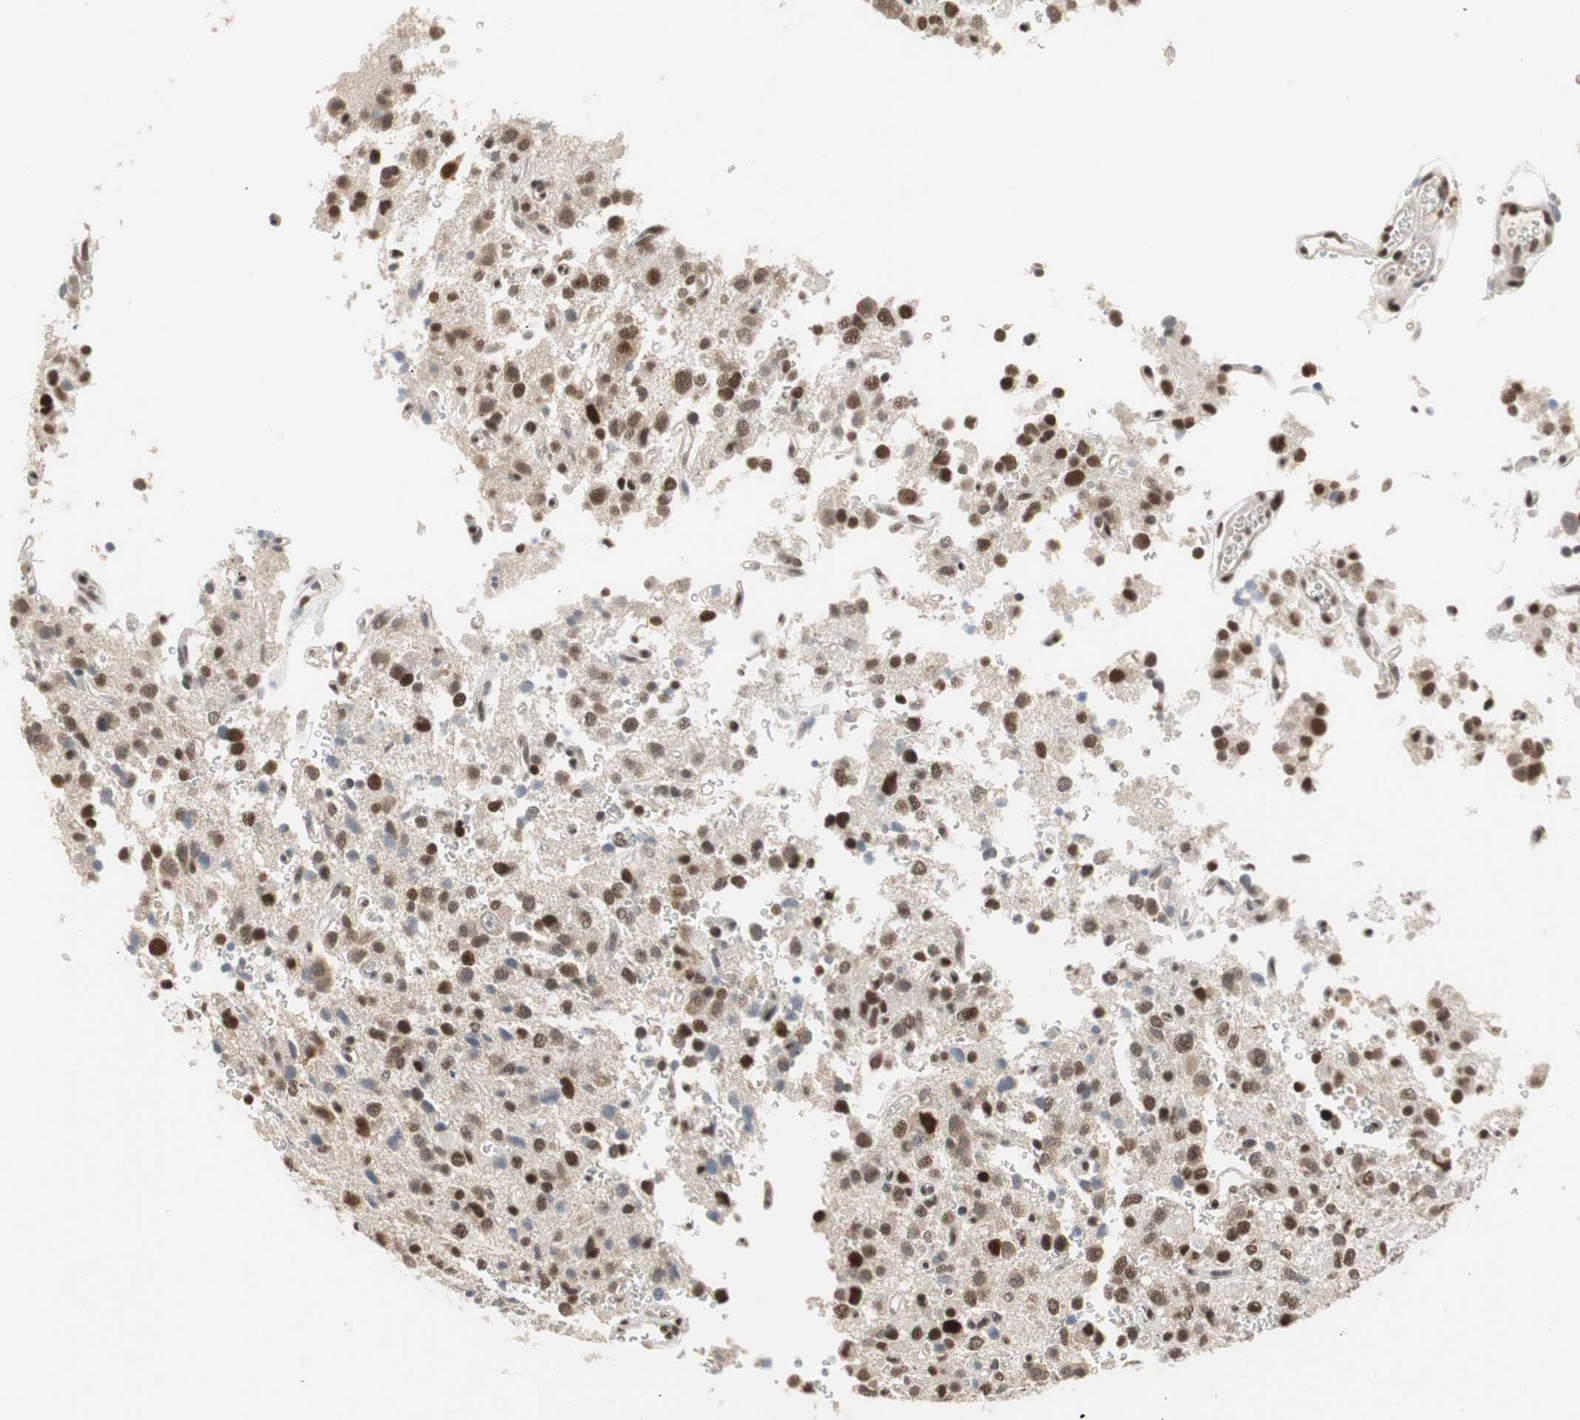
{"staining": {"intensity": "strong", "quantity": ">75%", "location": "nuclear"}, "tissue": "glioma", "cell_type": "Tumor cells", "image_type": "cancer", "snomed": [{"axis": "morphology", "description": "Glioma, malignant, High grade"}, {"axis": "topography", "description": "Brain"}], "caption": "An image of human glioma stained for a protein displays strong nuclear brown staining in tumor cells.", "gene": "RTF1", "patient": {"sex": "male", "age": 47}}